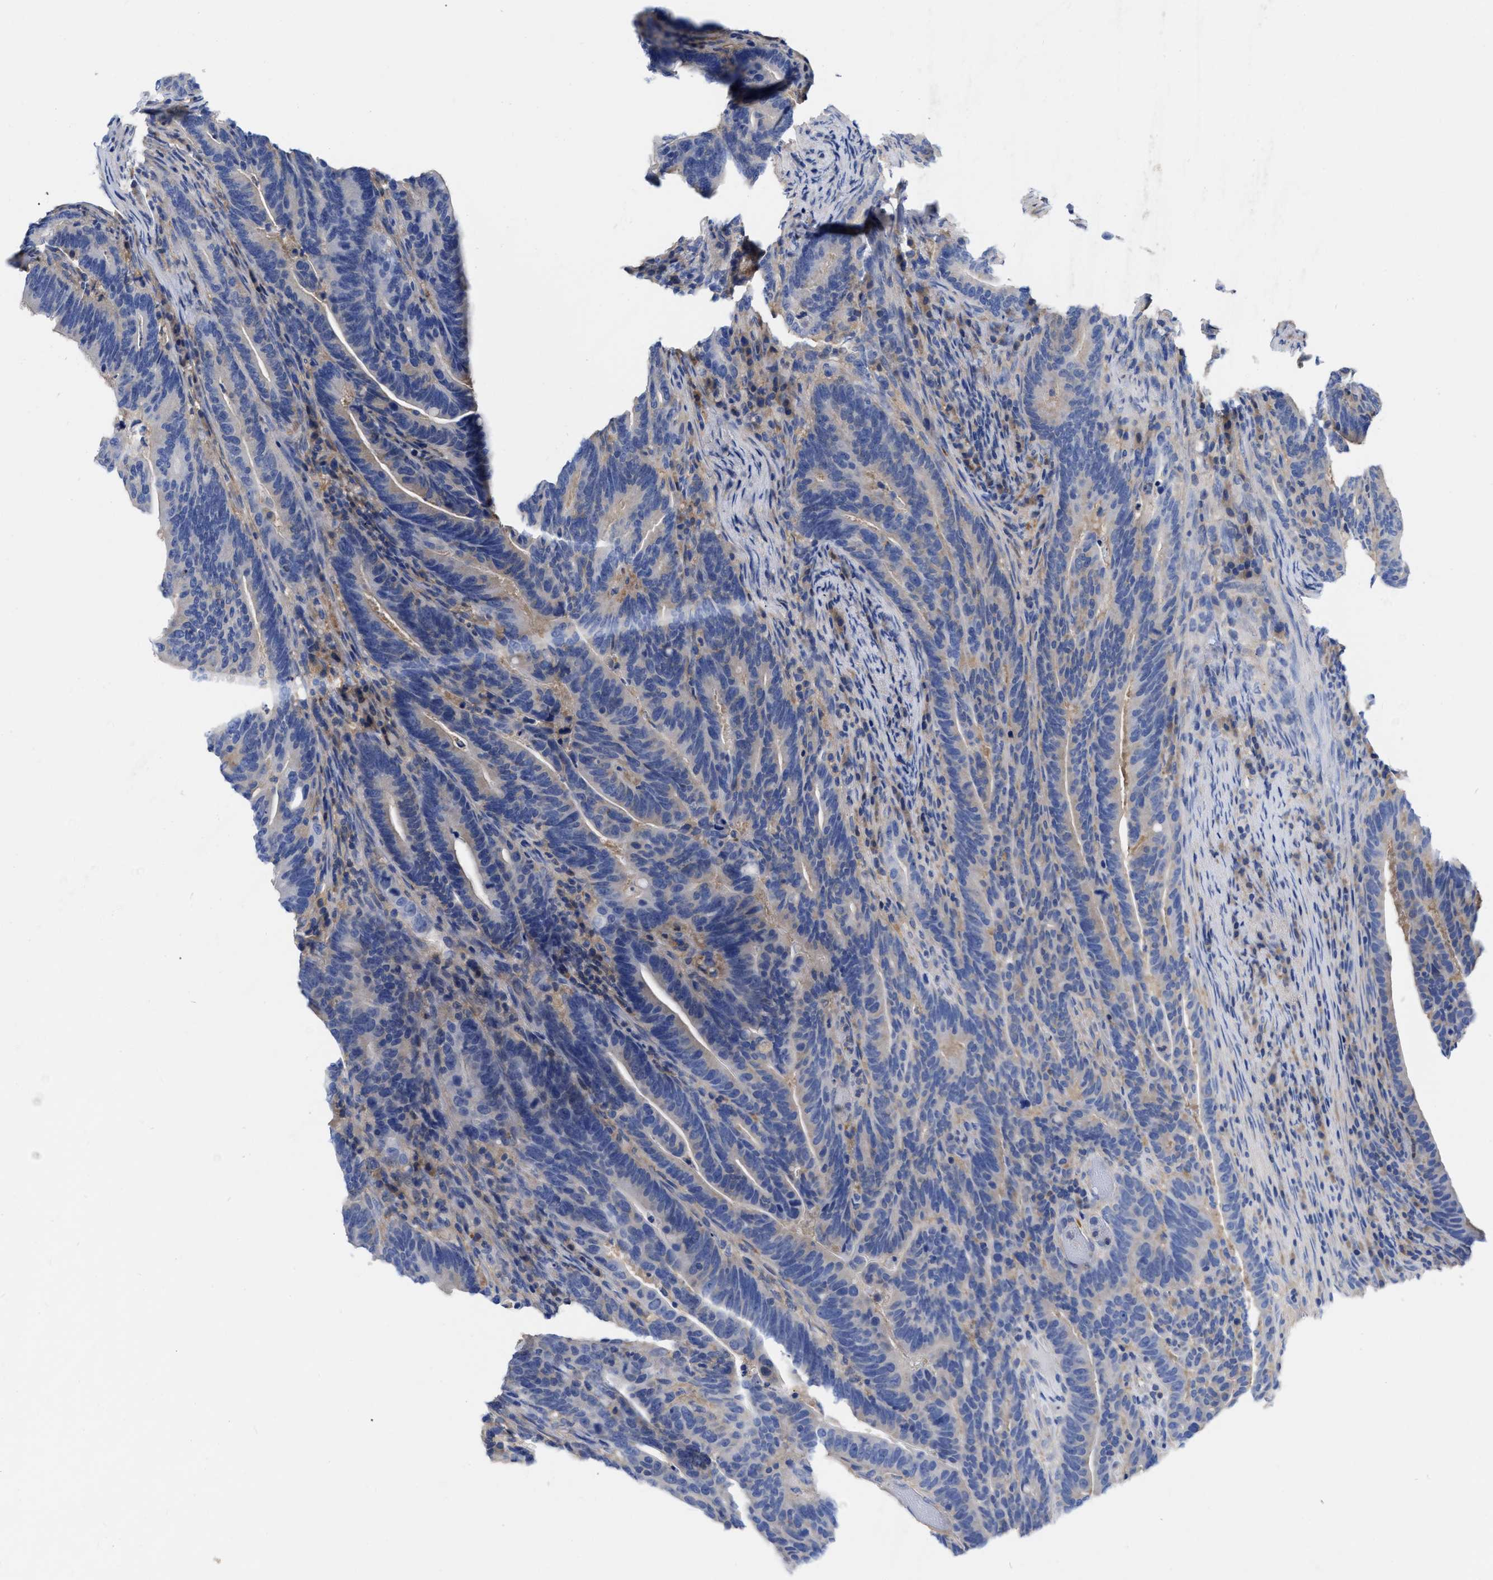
{"staining": {"intensity": "negative", "quantity": "none", "location": "none"}, "tissue": "colorectal cancer", "cell_type": "Tumor cells", "image_type": "cancer", "snomed": [{"axis": "morphology", "description": "Adenocarcinoma, NOS"}, {"axis": "topography", "description": "Colon"}], "caption": "The IHC image has no significant expression in tumor cells of adenocarcinoma (colorectal) tissue.", "gene": "RBKS", "patient": {"sex": "female", "age": 66}}